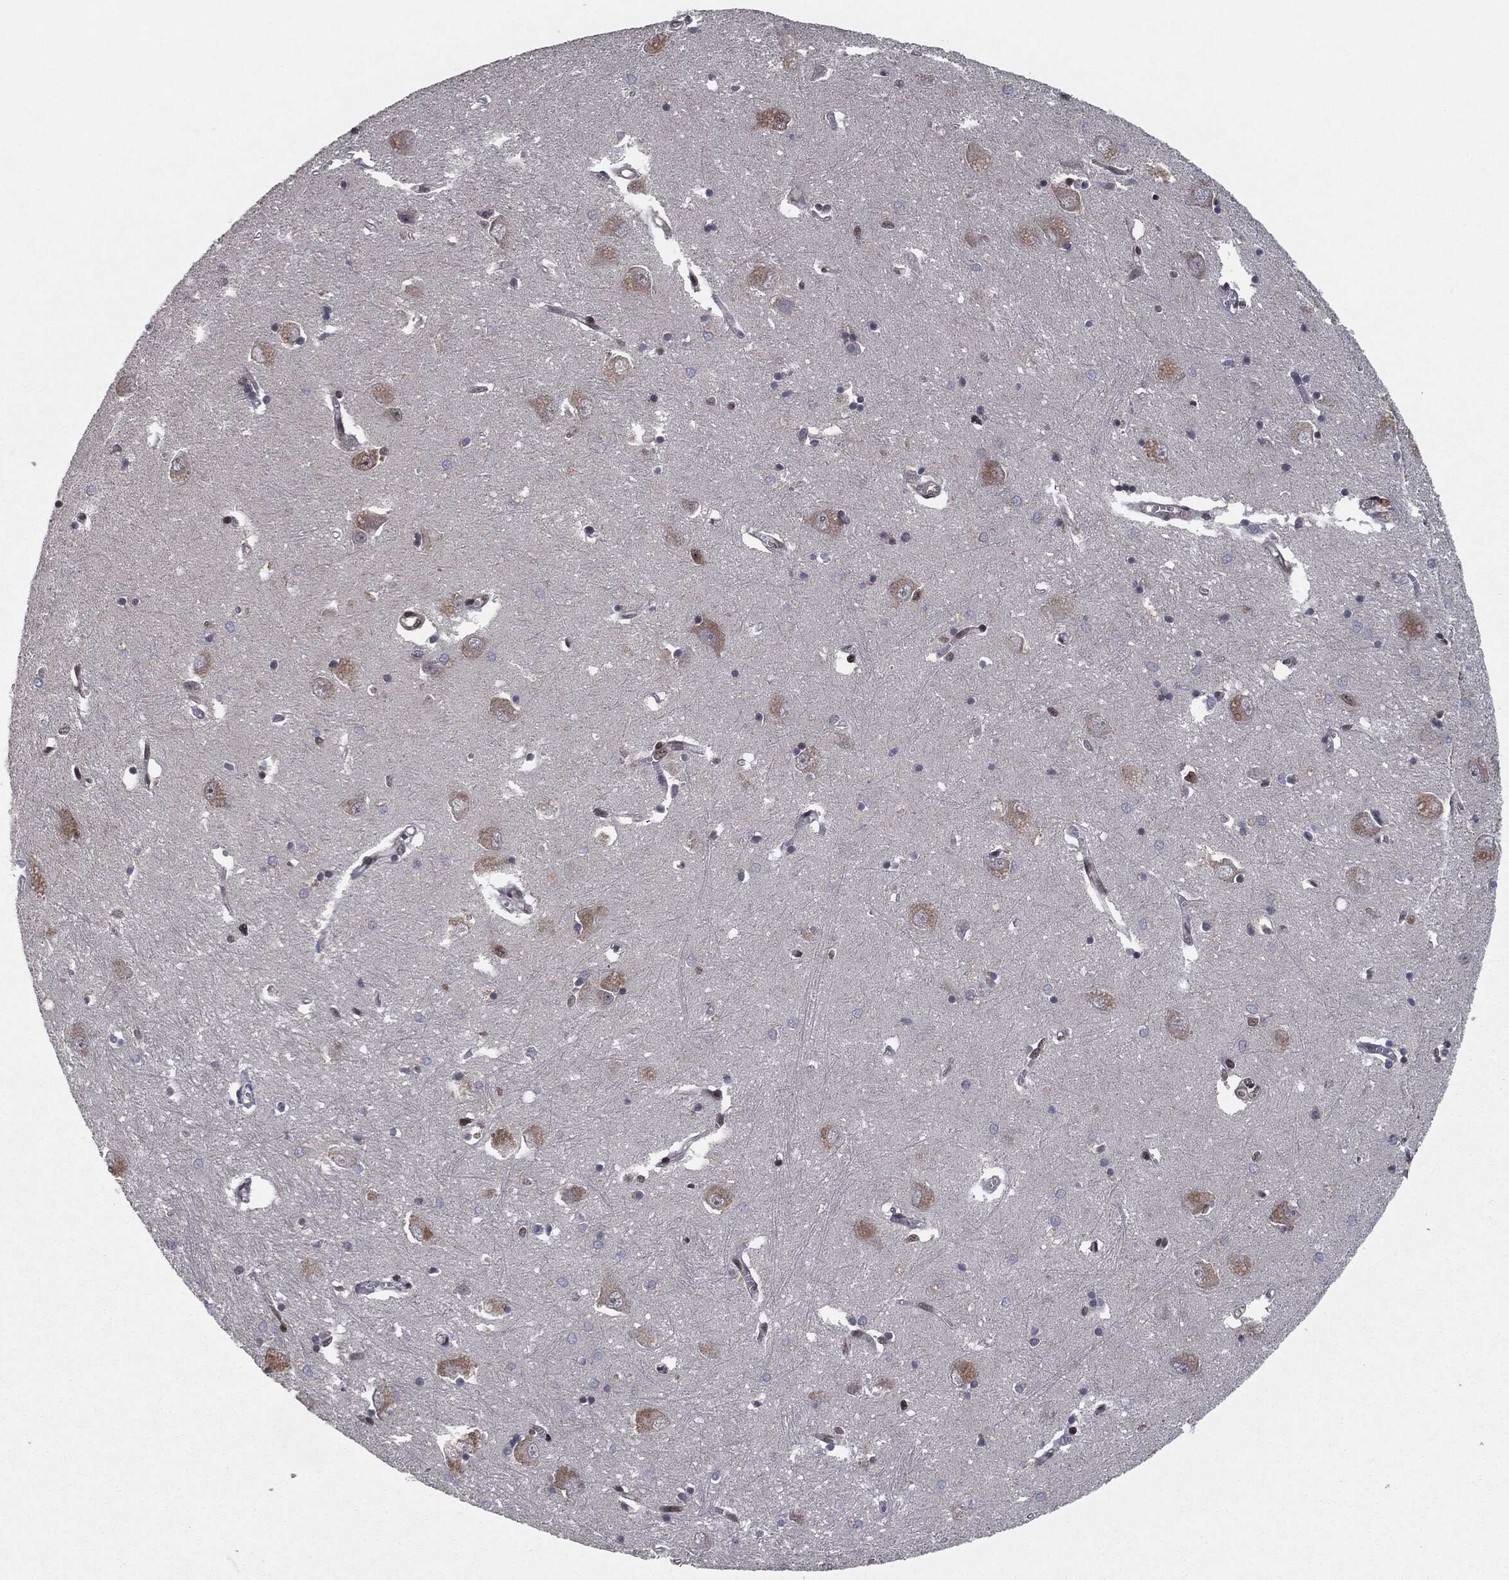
{"staining": {"intensity": "moderate", "quantity": "<25%", "location": "cytoplasmic/membranous,nuclear"}, "tissue": "caudate", "cell_type": "Glial cells", "image_type": "normal", "snomed": [{"axis": "morphology", "description": "Normal tissue, NOS"}, {"axis": "topography", "description": "Lateral ventricle wall"}], "caption": "Human caudate stained with a brown dye shows moderate cytoplasmic/membranous,nuclear positive staining in about <25% of glial cells.", "gene": "CHCHD2", "patient": {"sex": "male", "age": 54}}